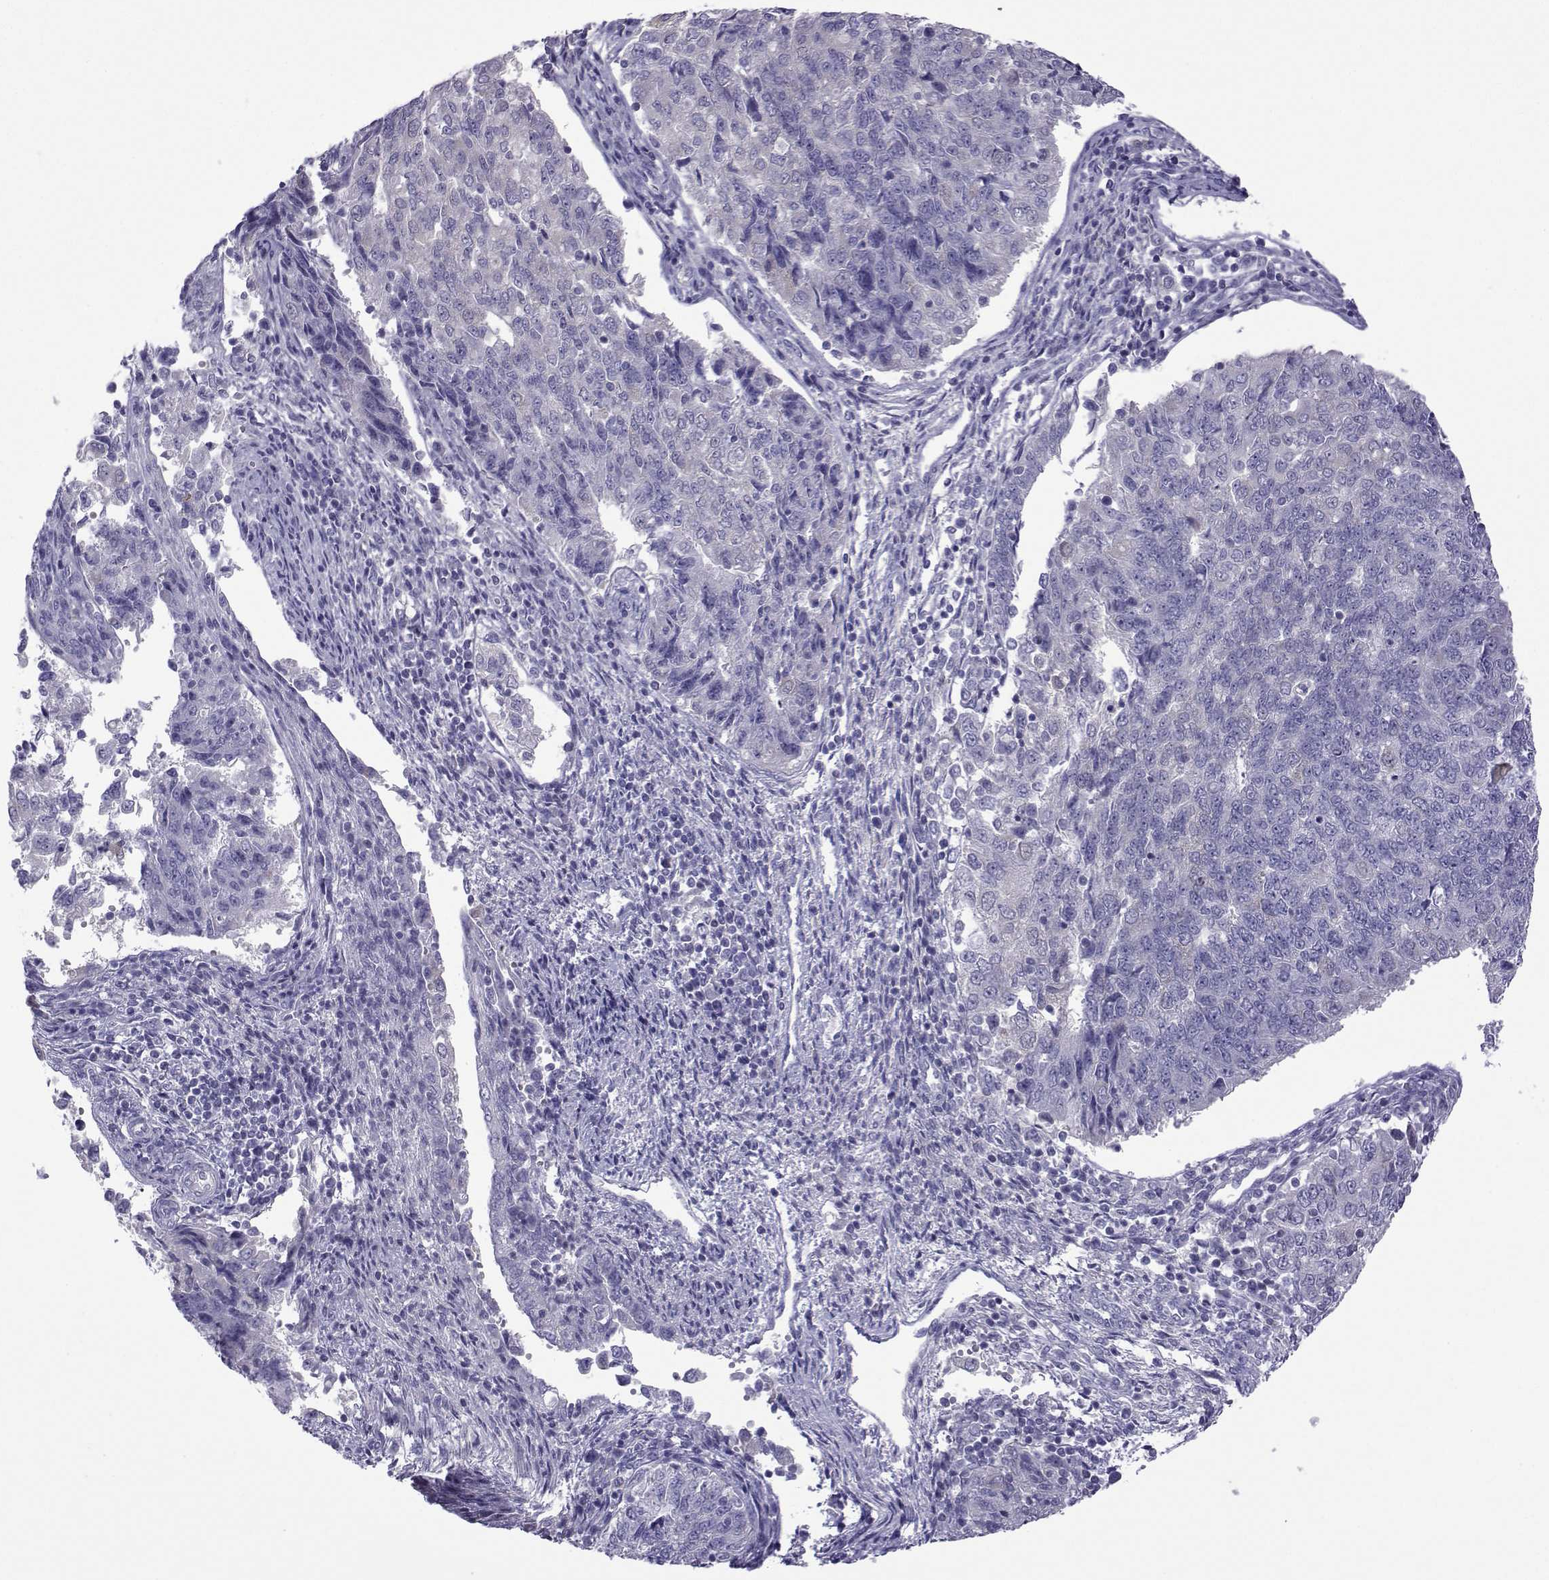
{"staining": {"intensity": "negative", "quantity": "none", "location": "none"}, "tissue": "endometrial cancer", "cell_type": "Tumor cells", "image_type": "cancer", "snomed": [{"axis": "morphology", "description": "Adenocarcinoma, NOS"}, {"axis": "topography", "description": "Endometrium"}], "caption": "Protein analysis of endometrial cancer (adenocarcinoma) displays no significant positivity in tumor cells.", "gene": "CFAP70", "patient": {"sex": "female", "age": 43}}